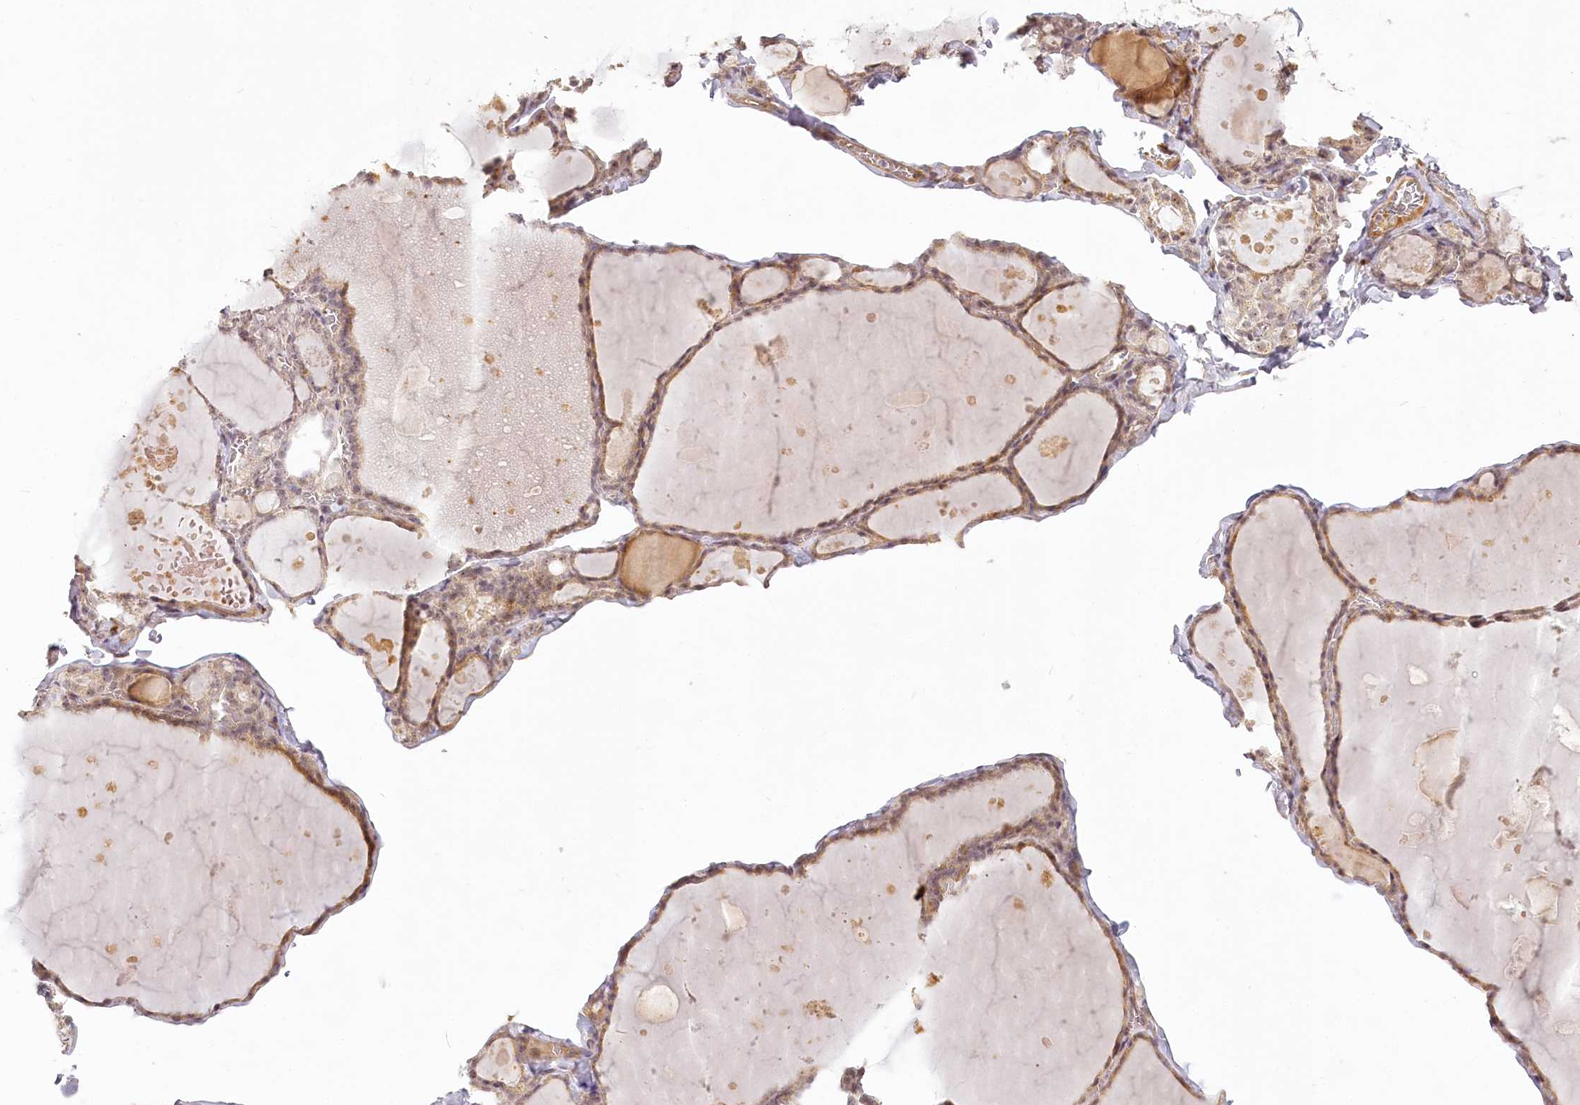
{"staining": {"intensity": "moderate", "quantity": "25%-75%", "location": "cytoplasmic/membranous,nuclear"}, "tissue": "thyroid gland", "cell_type": "Glandular cells", "image_type": "normal", "snomed": [{"axis": "morphology", "description": "Normal tissue, NOS"}, {"axis": "topography", "description": "Thyroid gland"}], "caption": "The immunohistochemical stain highlights moderate cytoplasmic/membranous,nuclear positivity in glandular cells of normal thyroid gland.", "gene": "EXOSC7", "patient": {"sex": "male", "age": 56}}